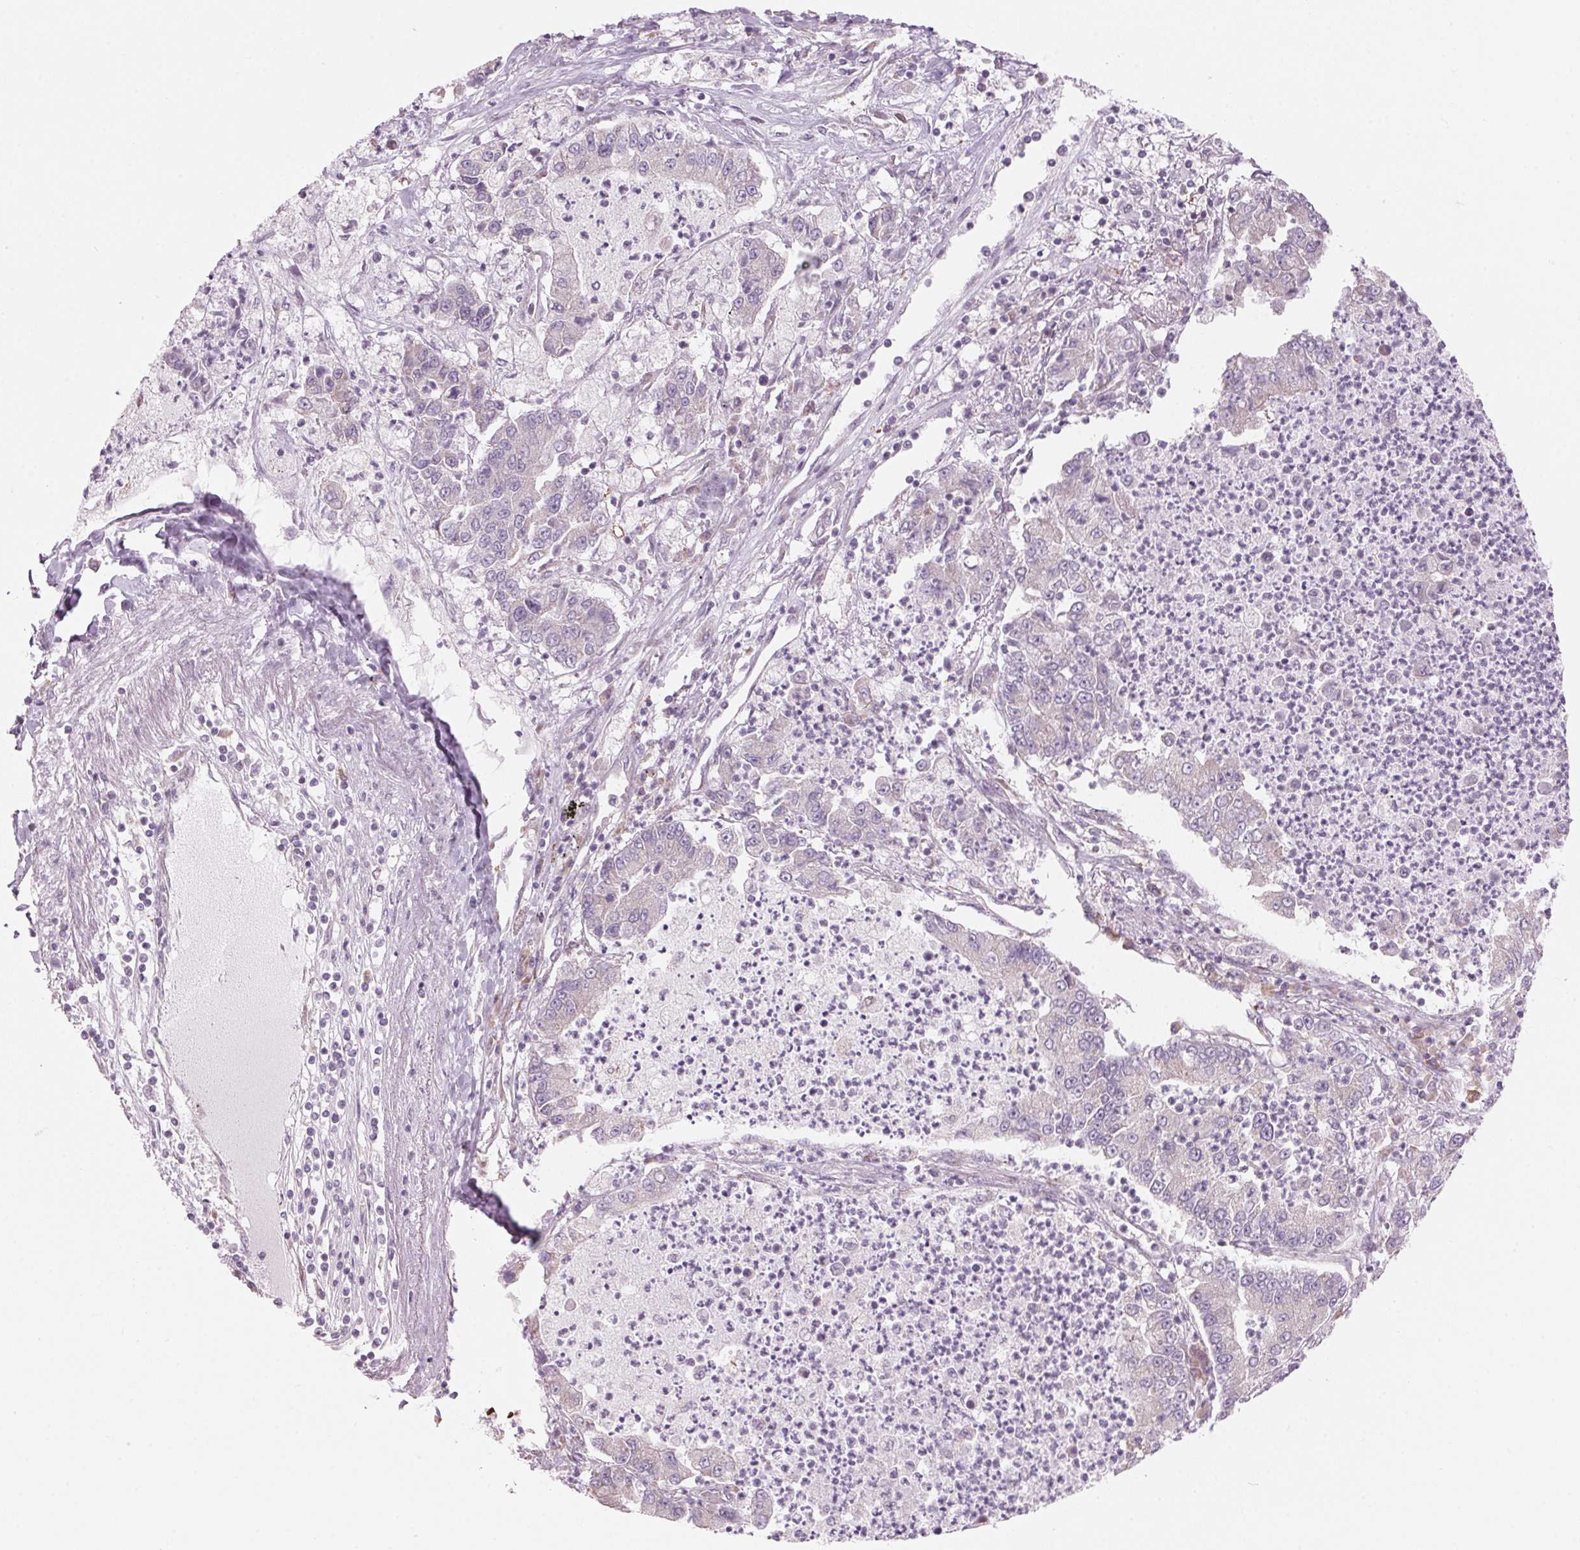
{"staining": {"intensity": "negative", "quantity": "none", "location": "none"}, "tissue": "lung cancer", "cell_type": "Tumor cells", "image_type": "cancer", "snomed": [{"axis": "morphology", "description": "Adenocarcinoma, NOS"}, {"axis": "topography", "description": "Lung"}], "caption": "The photomicrograph reveals no significant positivity in tumor cells of lung cancer.", "gene": "GNMT", "patient": {"sex": "female", "age": 57}}